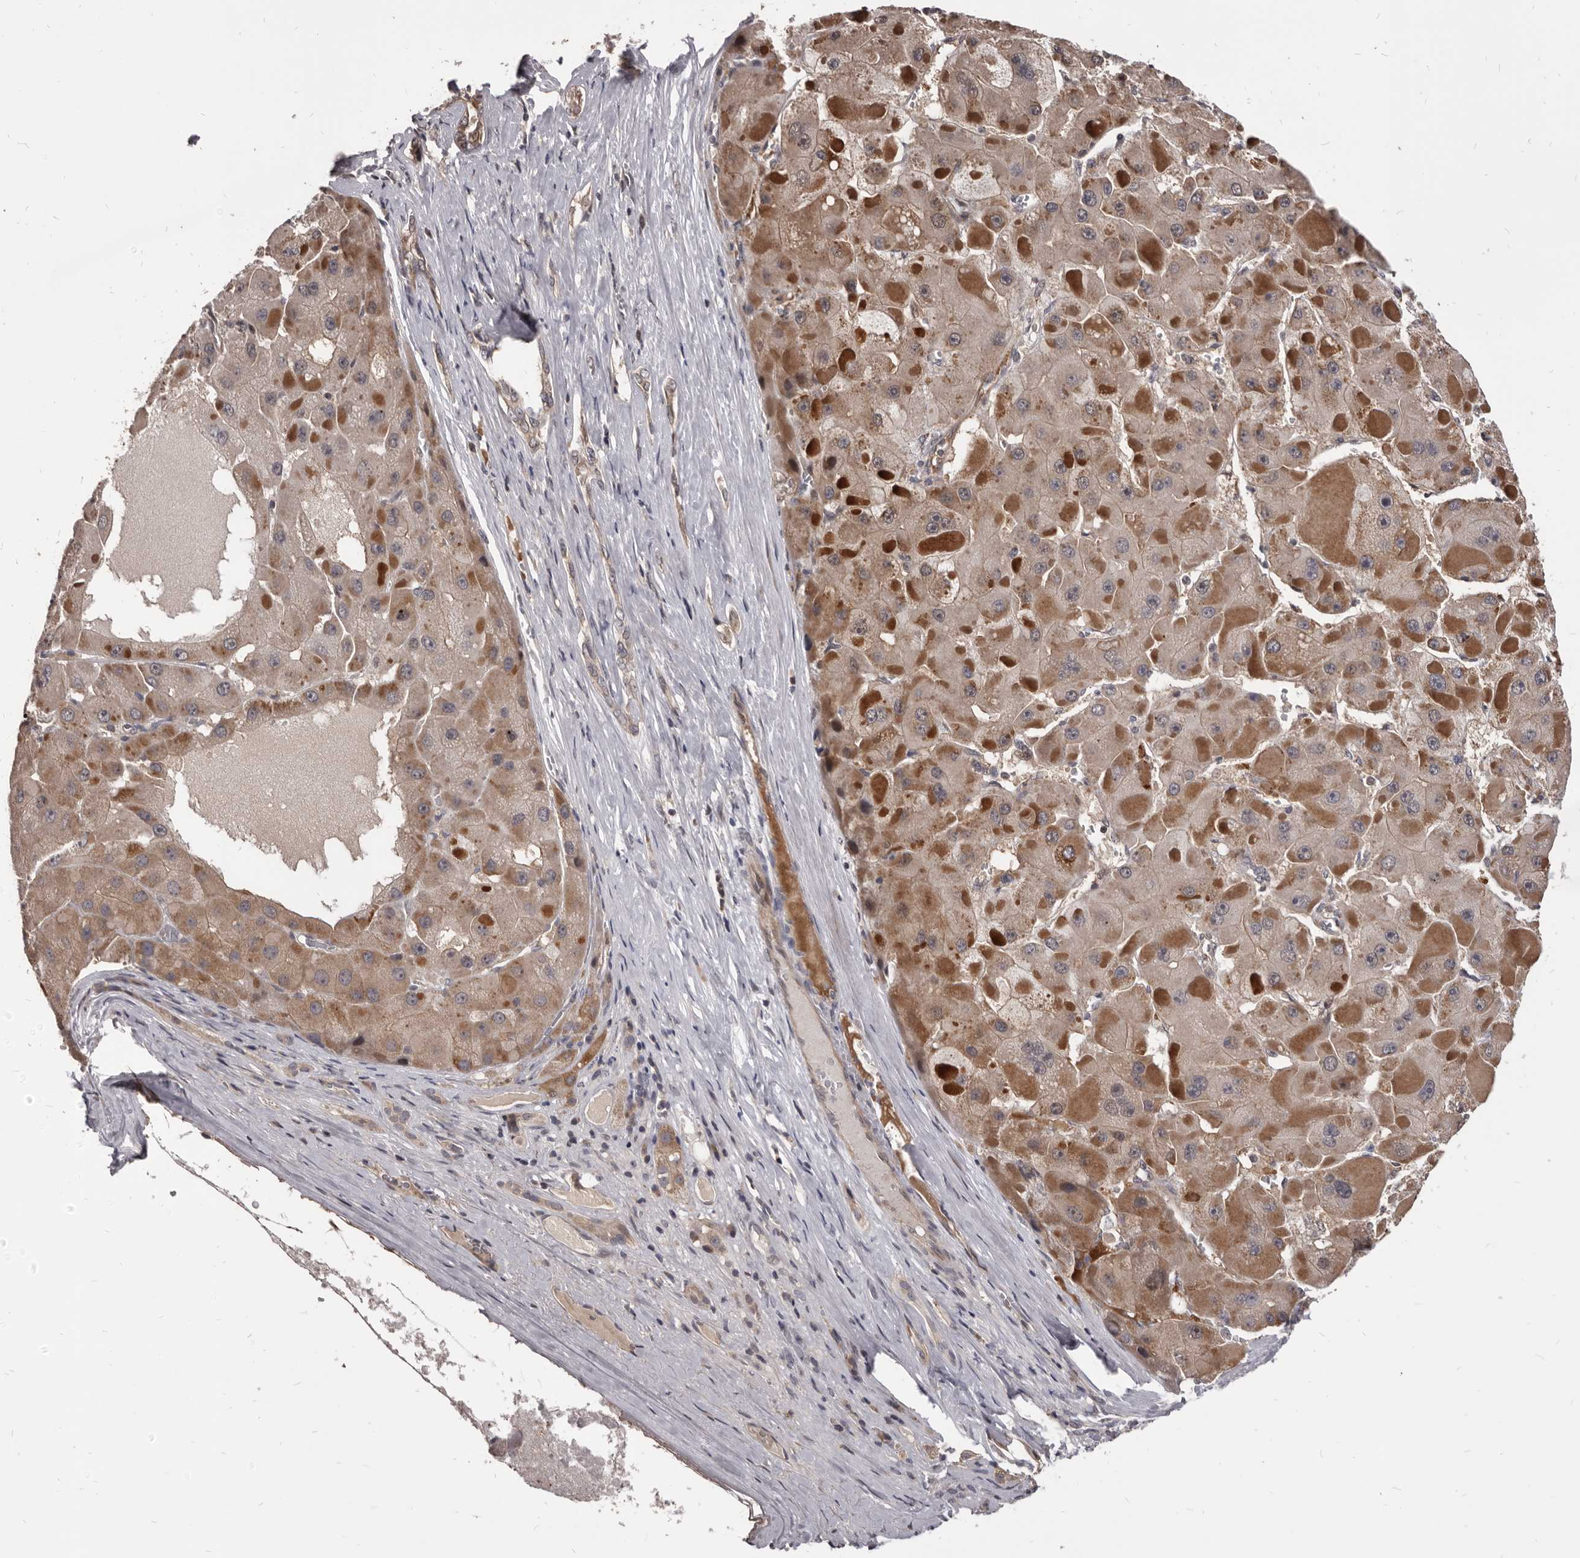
{"staining": {"intensity": "moderate", "quantity": ">75%", "location": "cytoplasmic/membranous"}, "tissue": "liver cancer", "cell_type": "Tumor cells", "image_type": "cancer", "snomed": [{"axis": "morphology", "description": "Carcinoma, Hepatocellular, NOS"}, {"axis": "topography", "description": "Liver"}], "caption": "DAB immunohistochemical staining of liver cancer (hepatocellular carcinoma) reveals moderate cytoplasmic/membranous protein positivity in approximately >75% of tumor cells.", "gene": "MAP3K14", "patient": {"sex": "female", "age": 73}}